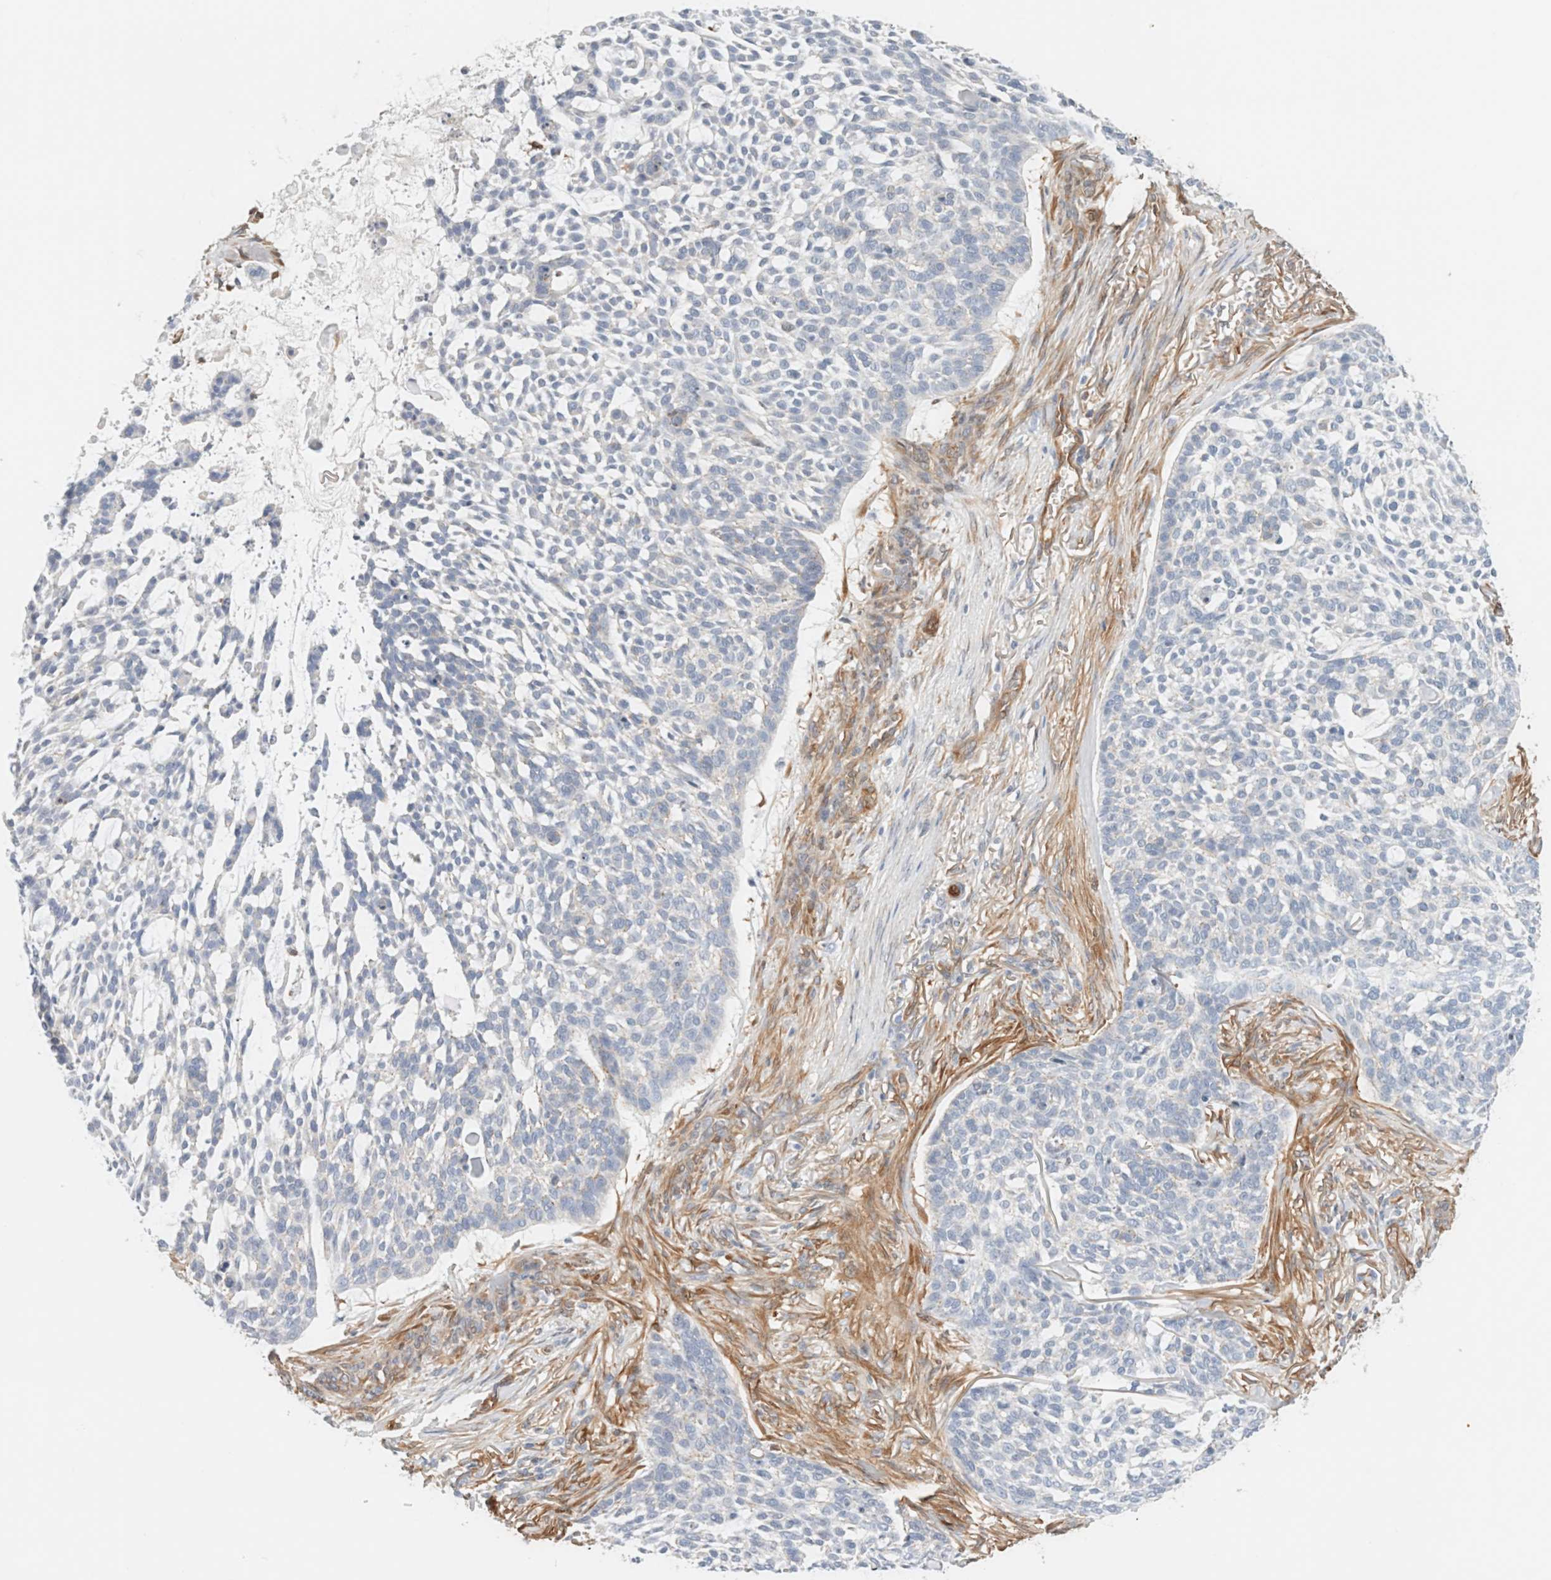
{"staining": {"intensity": "negative", "quantity": "none", "location": "none"}, "tissue": "skin cancer", "cell_type": "Tumor cells", "image_type": "cancer", "snomed": [{"axis": "morphology", "description": "Basal cell carcinoma"}, {"axis": "topography", "description": "Skin"}], "caption": "Tumor cells are negative for brown protein staining in skin cancer.", "gene": "LMCD1", "patient": {"sex": "female", "age": 64}}